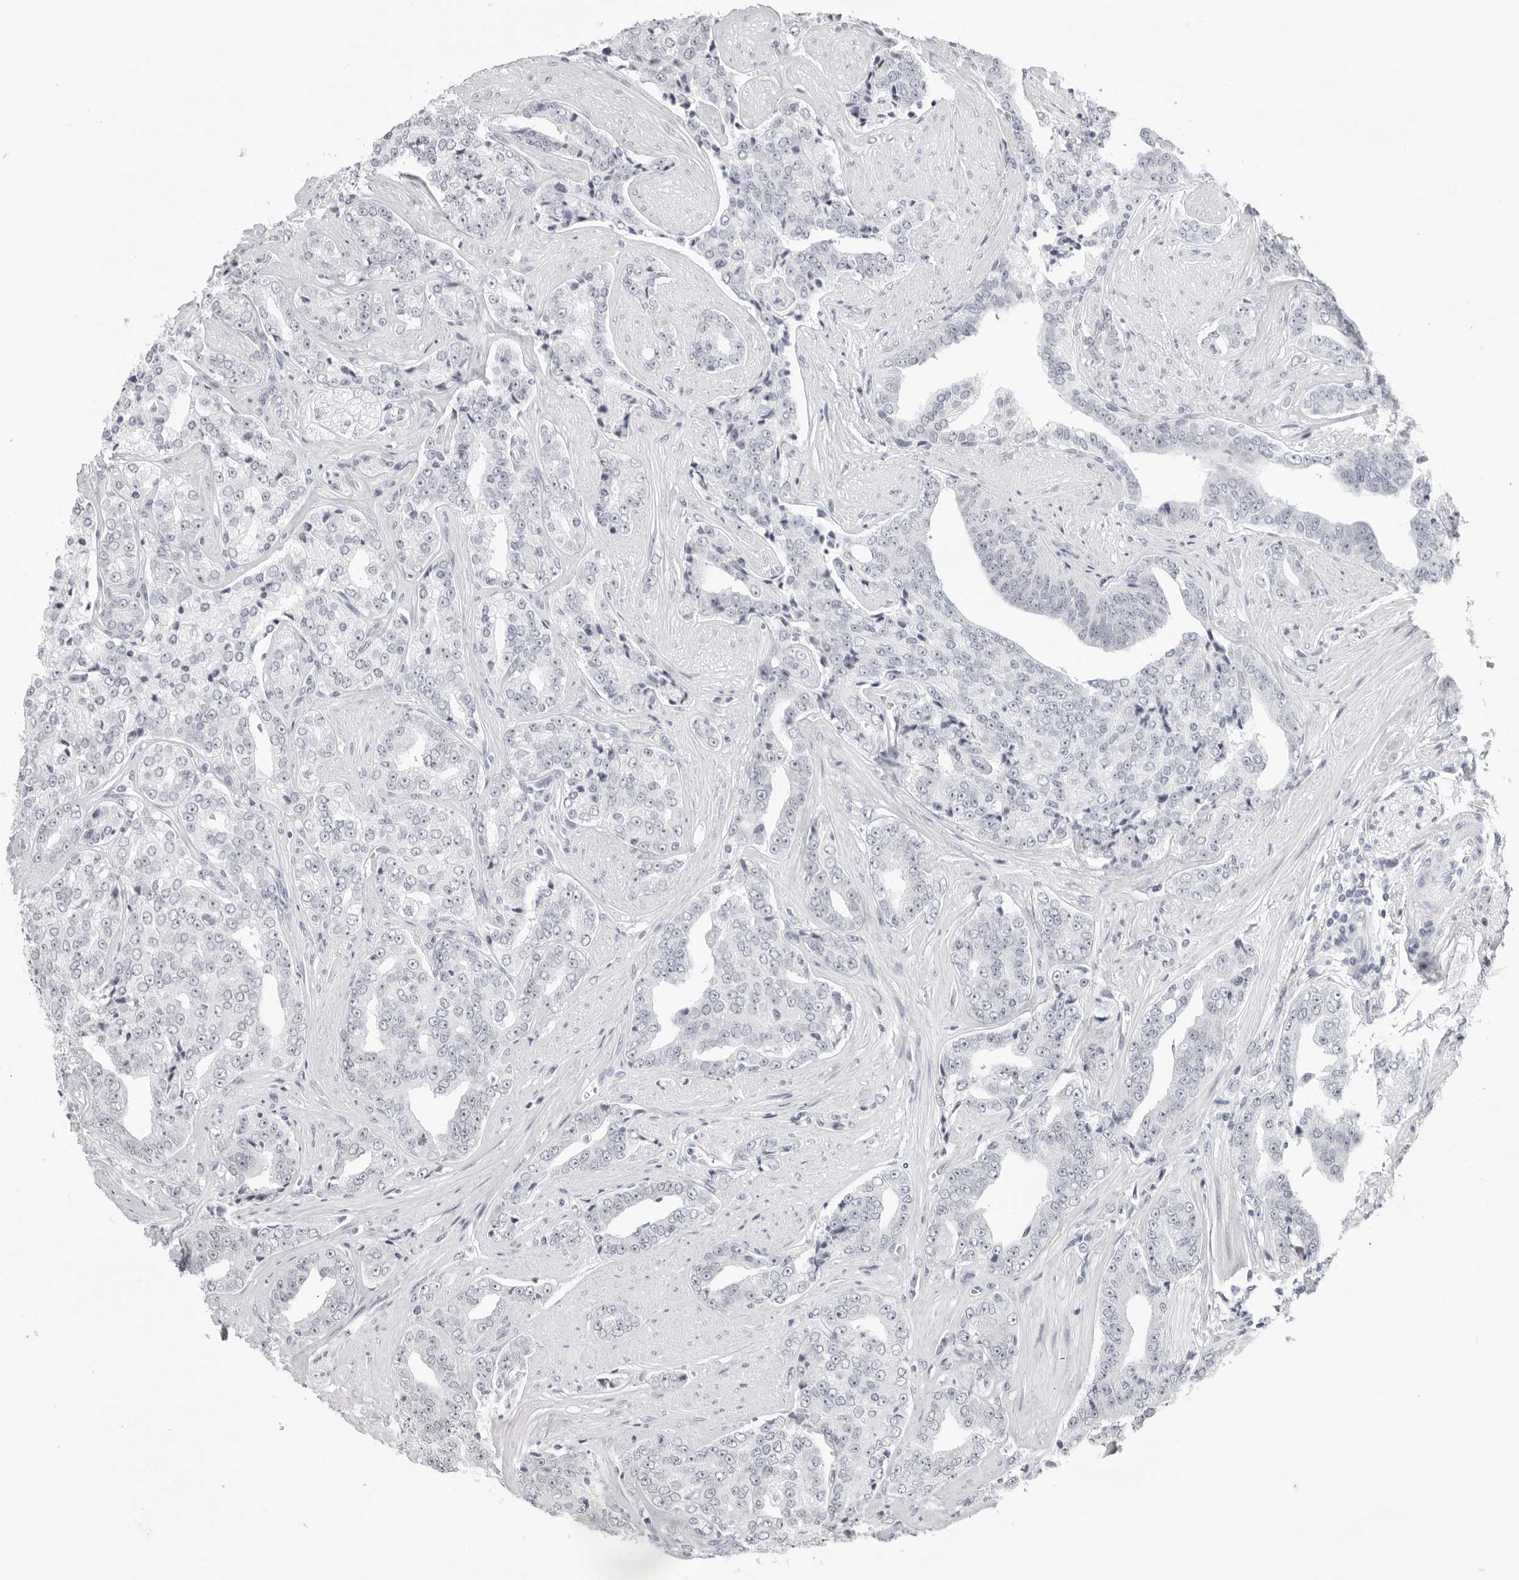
{"staining": {"intensity": "negative", "quantity": "none", "location": "none"}, "tissue": "prostate cancer", "cell_type": "Tumor cells", "image_type": "cancer", "snomed": [{"axis": "morphology", "description": "Adenocarcinoma, High grade"}, {"axis": "topography", "description": "Prostate"}], "caption": "Tumor cells show no significant protein expression in prostate cancer (high-grade adenocarcinoma). (DAB (3,3'-diaminobenzidine) immunohistochemistry, high magnification).", "gene": "KLK12", "patient": {"sex": "male", "age": 71}}